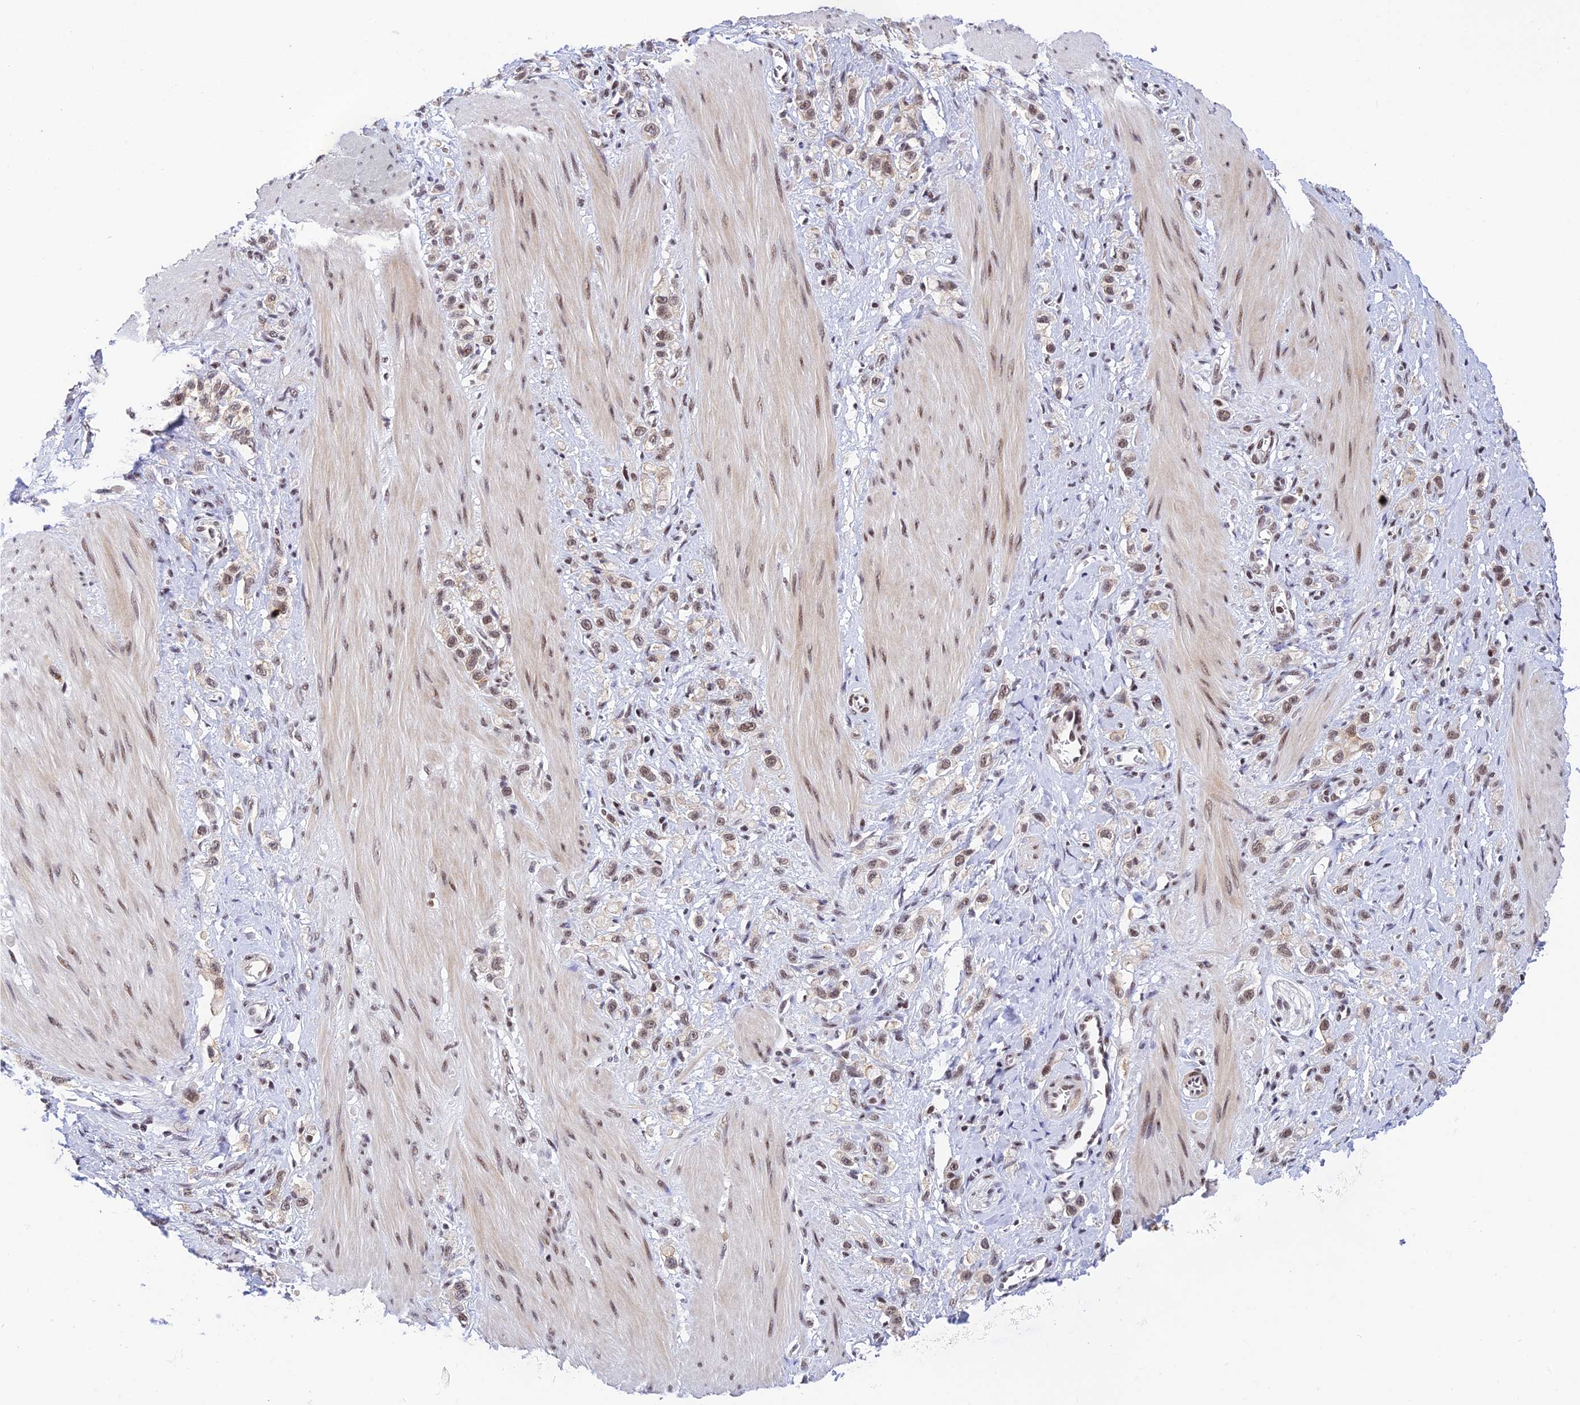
{"staining": {"intensity": "moderate", "quantity": ">75%", "location": "nuclear"}, "tissue": "stomach cancer", "cell_type": "Tumor cells", "image_type": "cancer", "snomed": [{"axis": "morphology", "description": "Adenocarcinoma, NOS"}, {"axis": "topography", "description": "Stomach"}], "caption": "DAB immunohistochemical staining of human stomach cancer demonstrates moderate nuclear protein expression in approximately >75% of tumor cells.", "gene": "THAP11", "patient": {"sex": "female", "age": 65}}